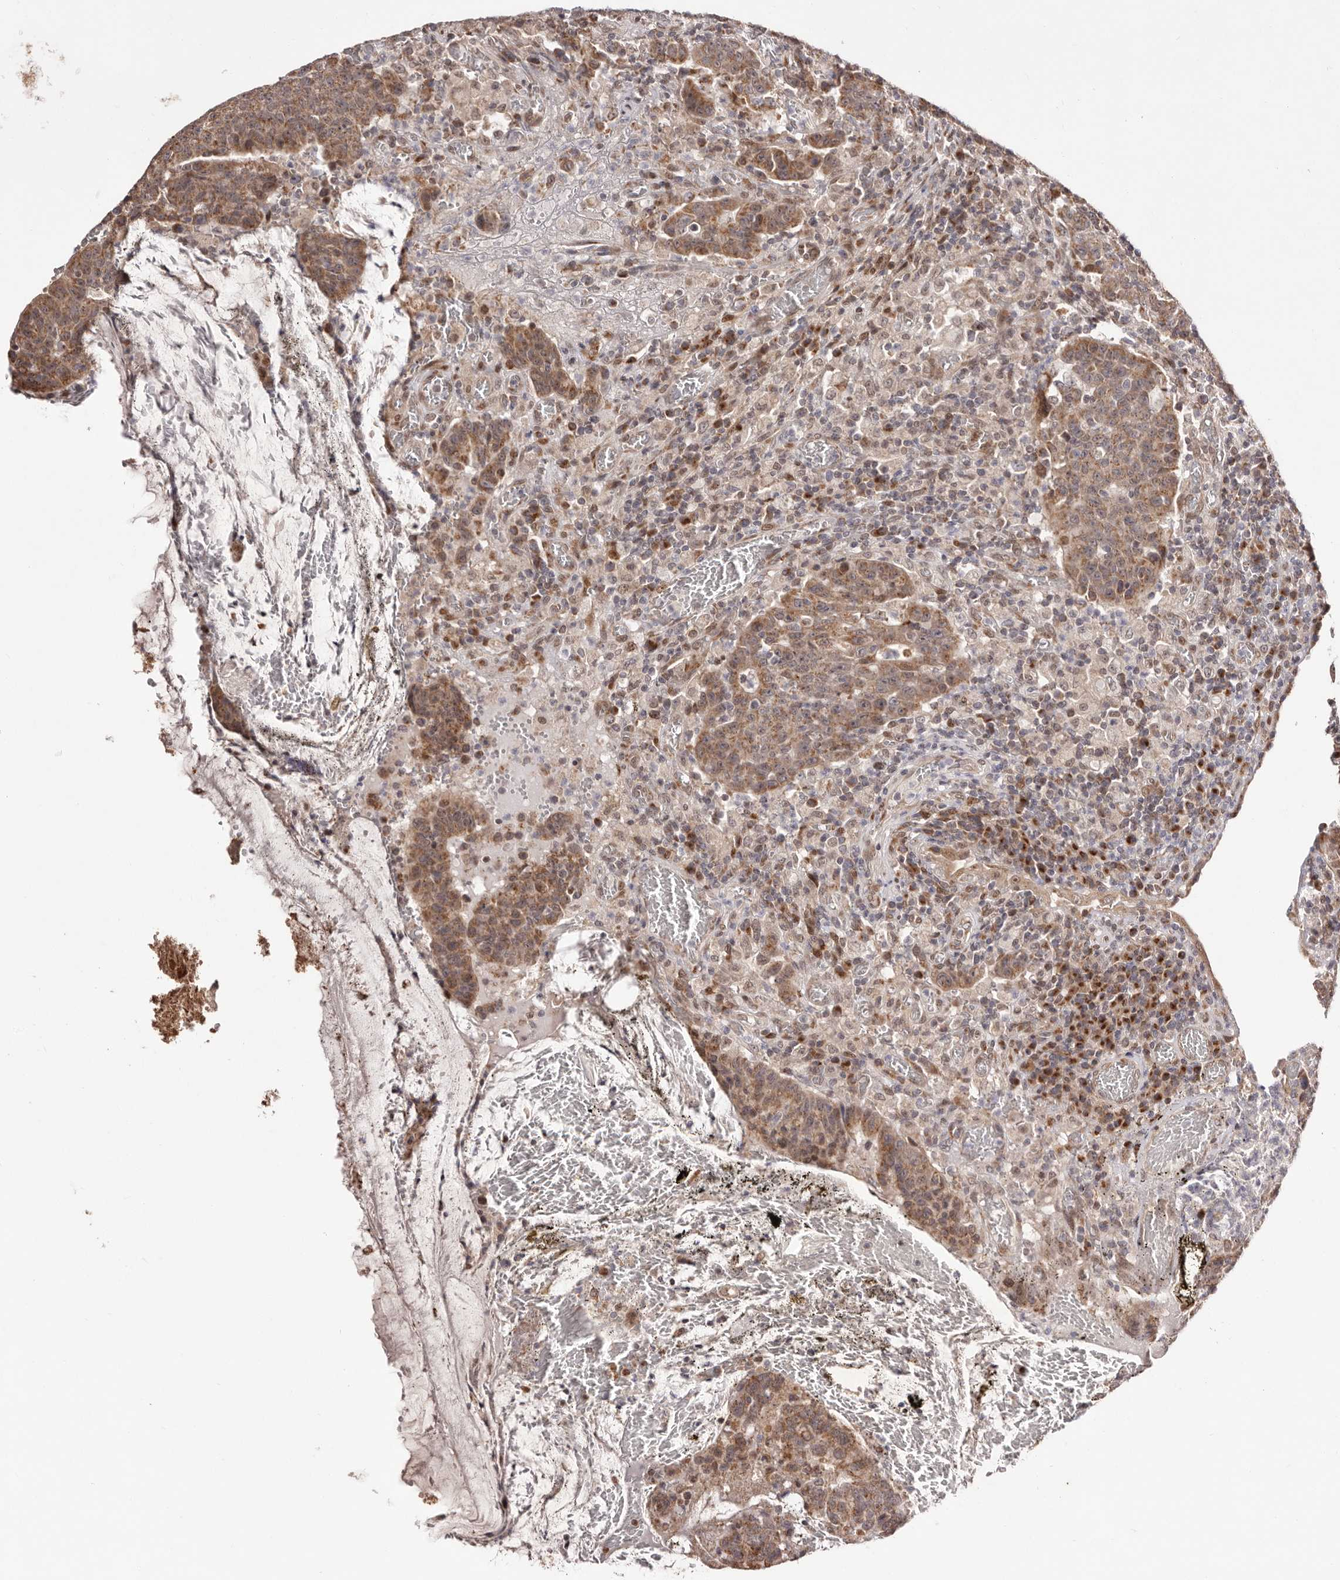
{"staining": {"intensity": "moderate", "quantity": ">75%", "location": "cytoplasmic/membranous"}, "tissue": "colorectal cancer", "cell_type": "Tumor cells", "image_type": "cancer", "snomed": [{"axis": "morphology", "description": "Adenocarcinoma, NOS"}, {"axis": "topography", "description": "Colon"}], "caption": "This histopathology image reveals immunohistochemistry staining of human colorectal adenocarcinoma, with medium moderate cytoplasmic/membranous expression in approximately >75% of tumor cells.", "gene": "EGR3", "patient": {"sex": "female", "age": 75}}